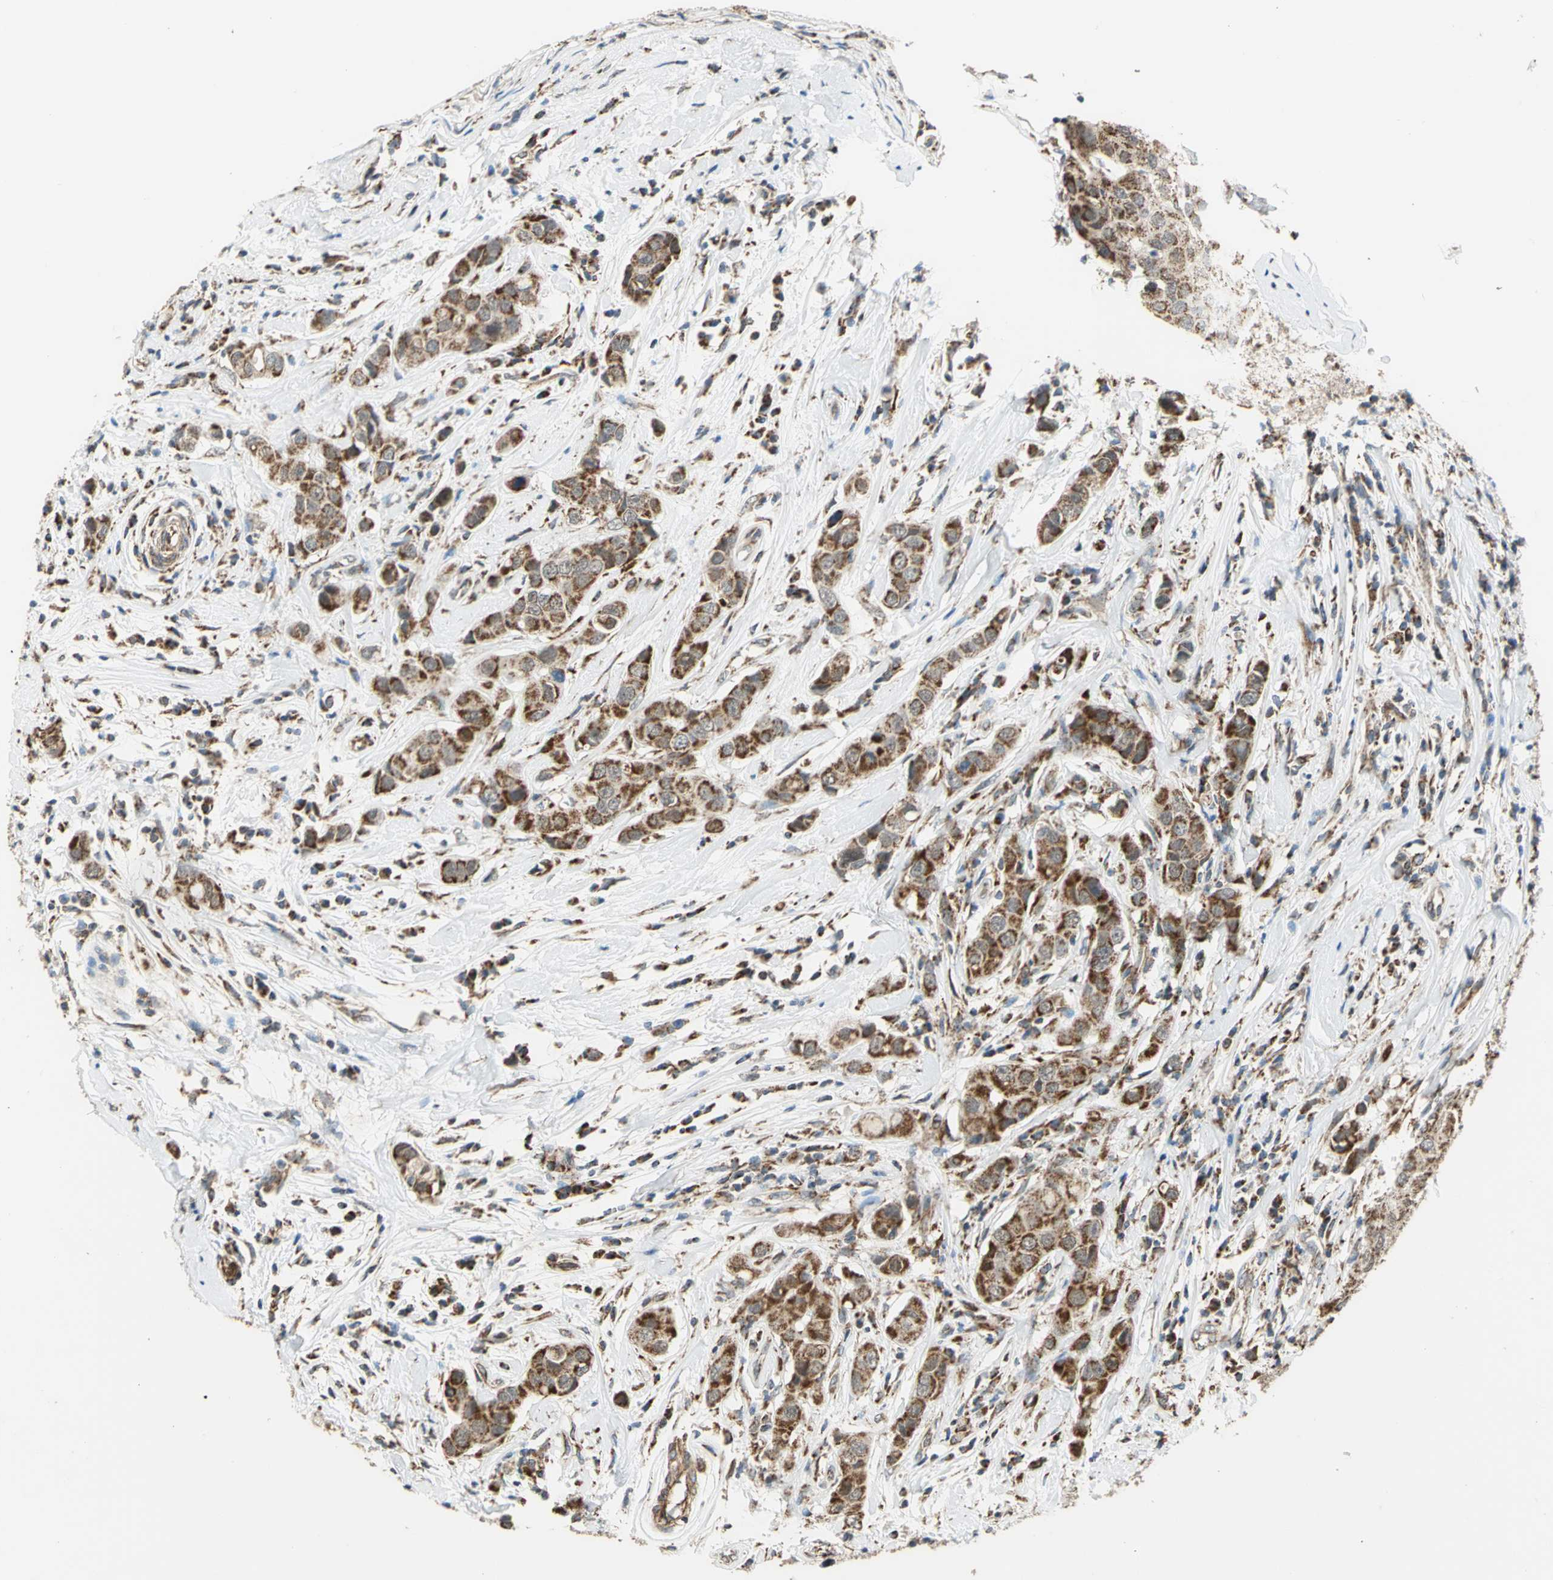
{"staining": {"intensity": "moderate", "quantity": ">75%", "location": "cytoplasmic/membranous"}, "tissue": "breast cancer", "cell_type": "Tumor cells", "image_type": "cancer", "snomed": [{"axis": "morphology", "description": "Duct carcinoma"}, {"axis": "topography", "description": "Breast"}], "caption": "The histopathology image reveals a brown stain indicating the presence of a protein in the cytoplasmic/membranous of tumor cells in breast cancer (intraductal carcinoma). The protein is stained brown, and the nuclei are stained in blue (DAB IHC with brightfield microscopy, high magnification).", "gene": "MRPS22", "patient": {"sex": "female", "age": 27}}